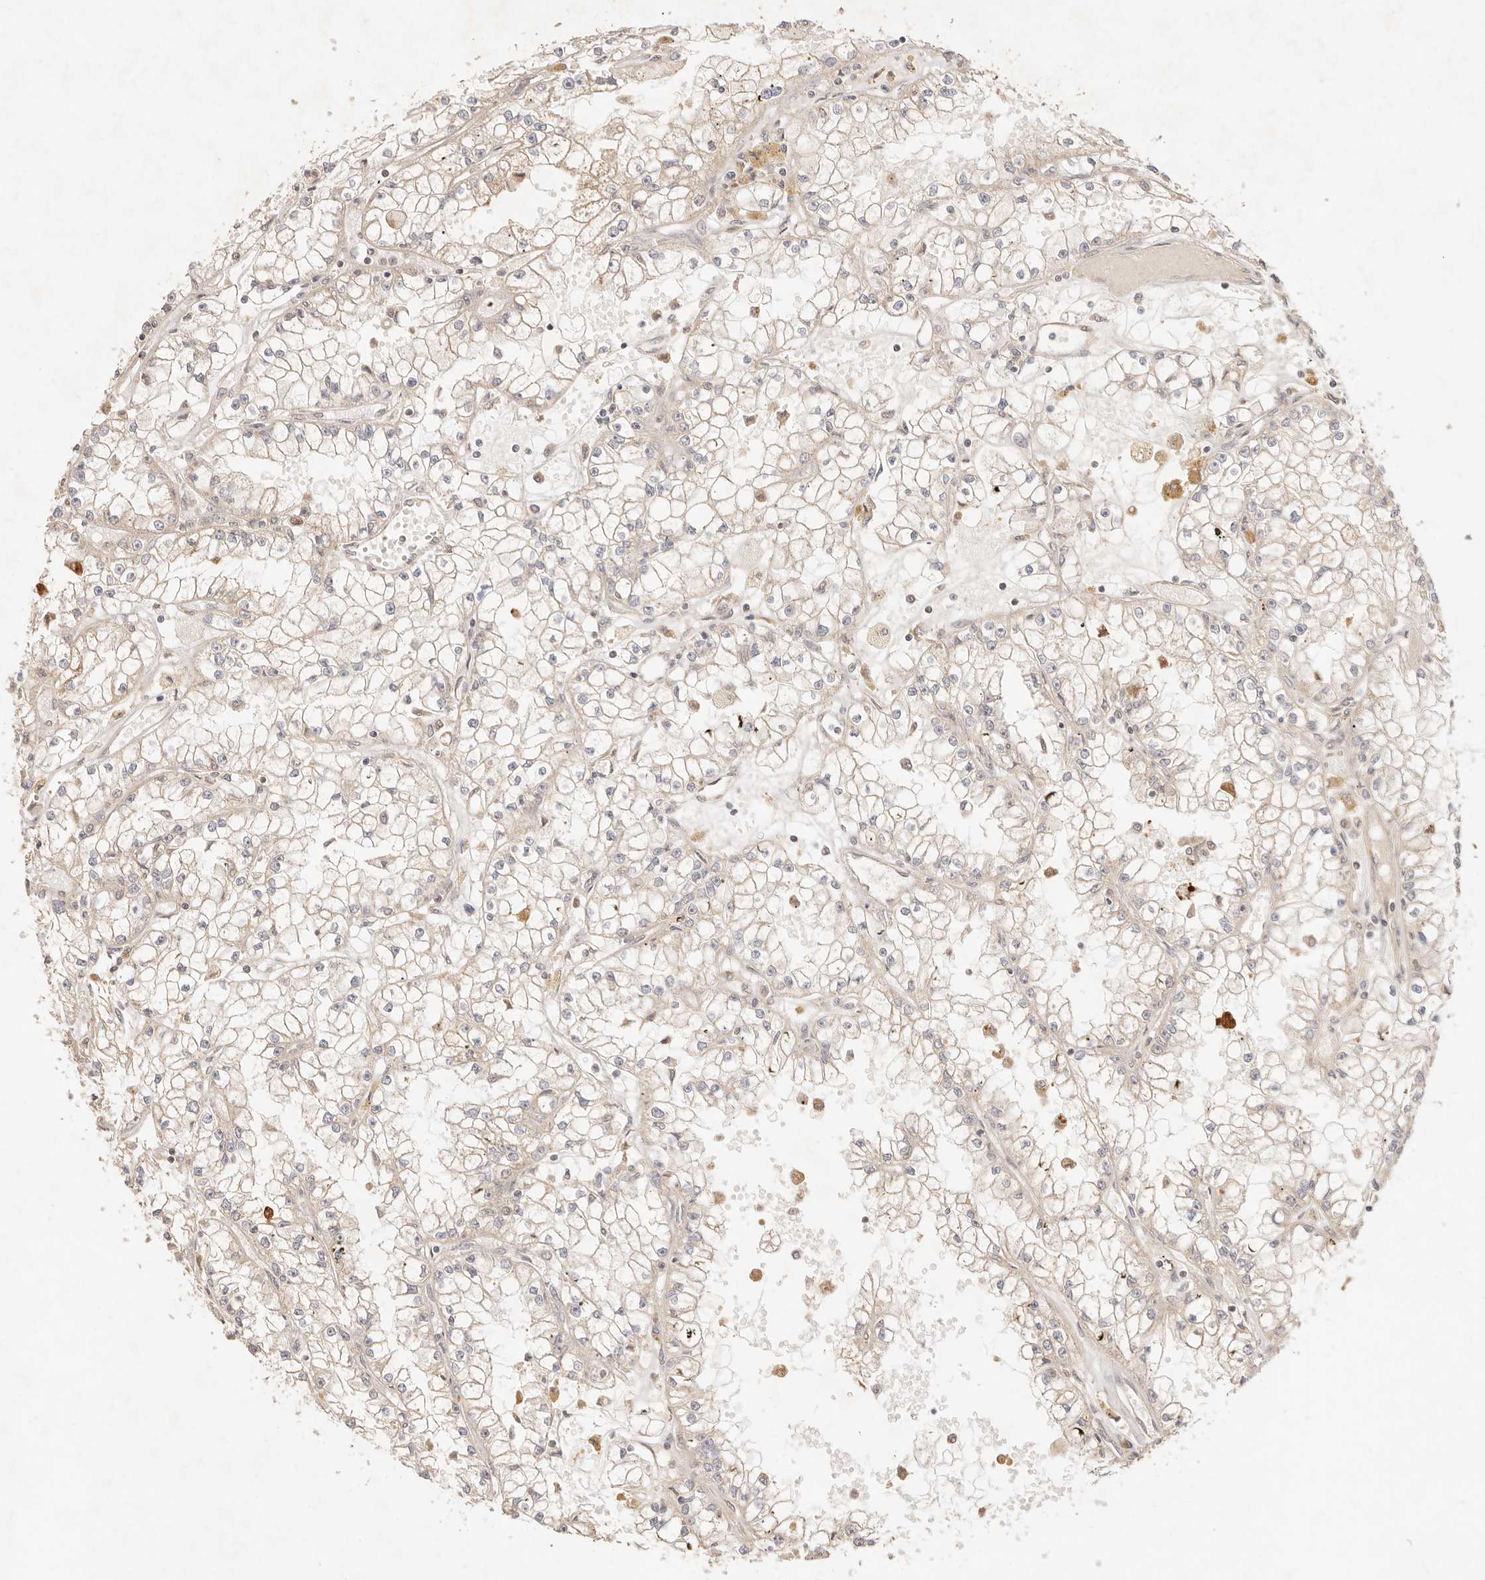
{"staining": {"intensity": "weak", "quantity": "25%-75%", "location": "cytoplasmic/membranous"}, "tissue": "renal cancer", "cell_type": "Tumor cells", "image_type": "cancer", "snomed": [{"axis": "morphology", "description": "Adenocarcinoma, NOS"}, {"axis": "topography", "description": "Kidney"}], "caption": "The photomicrograph demonstrates staining of adenocarcinoma (renal), revealing weak cytoplasmic/membranous protein positivity (brown color) within tumor cells. (brown staining indicates protein expression, while blue staining denotes nuclei).", "gene": "TRIM11", "patient": {"sex": "male", "age": 56}}